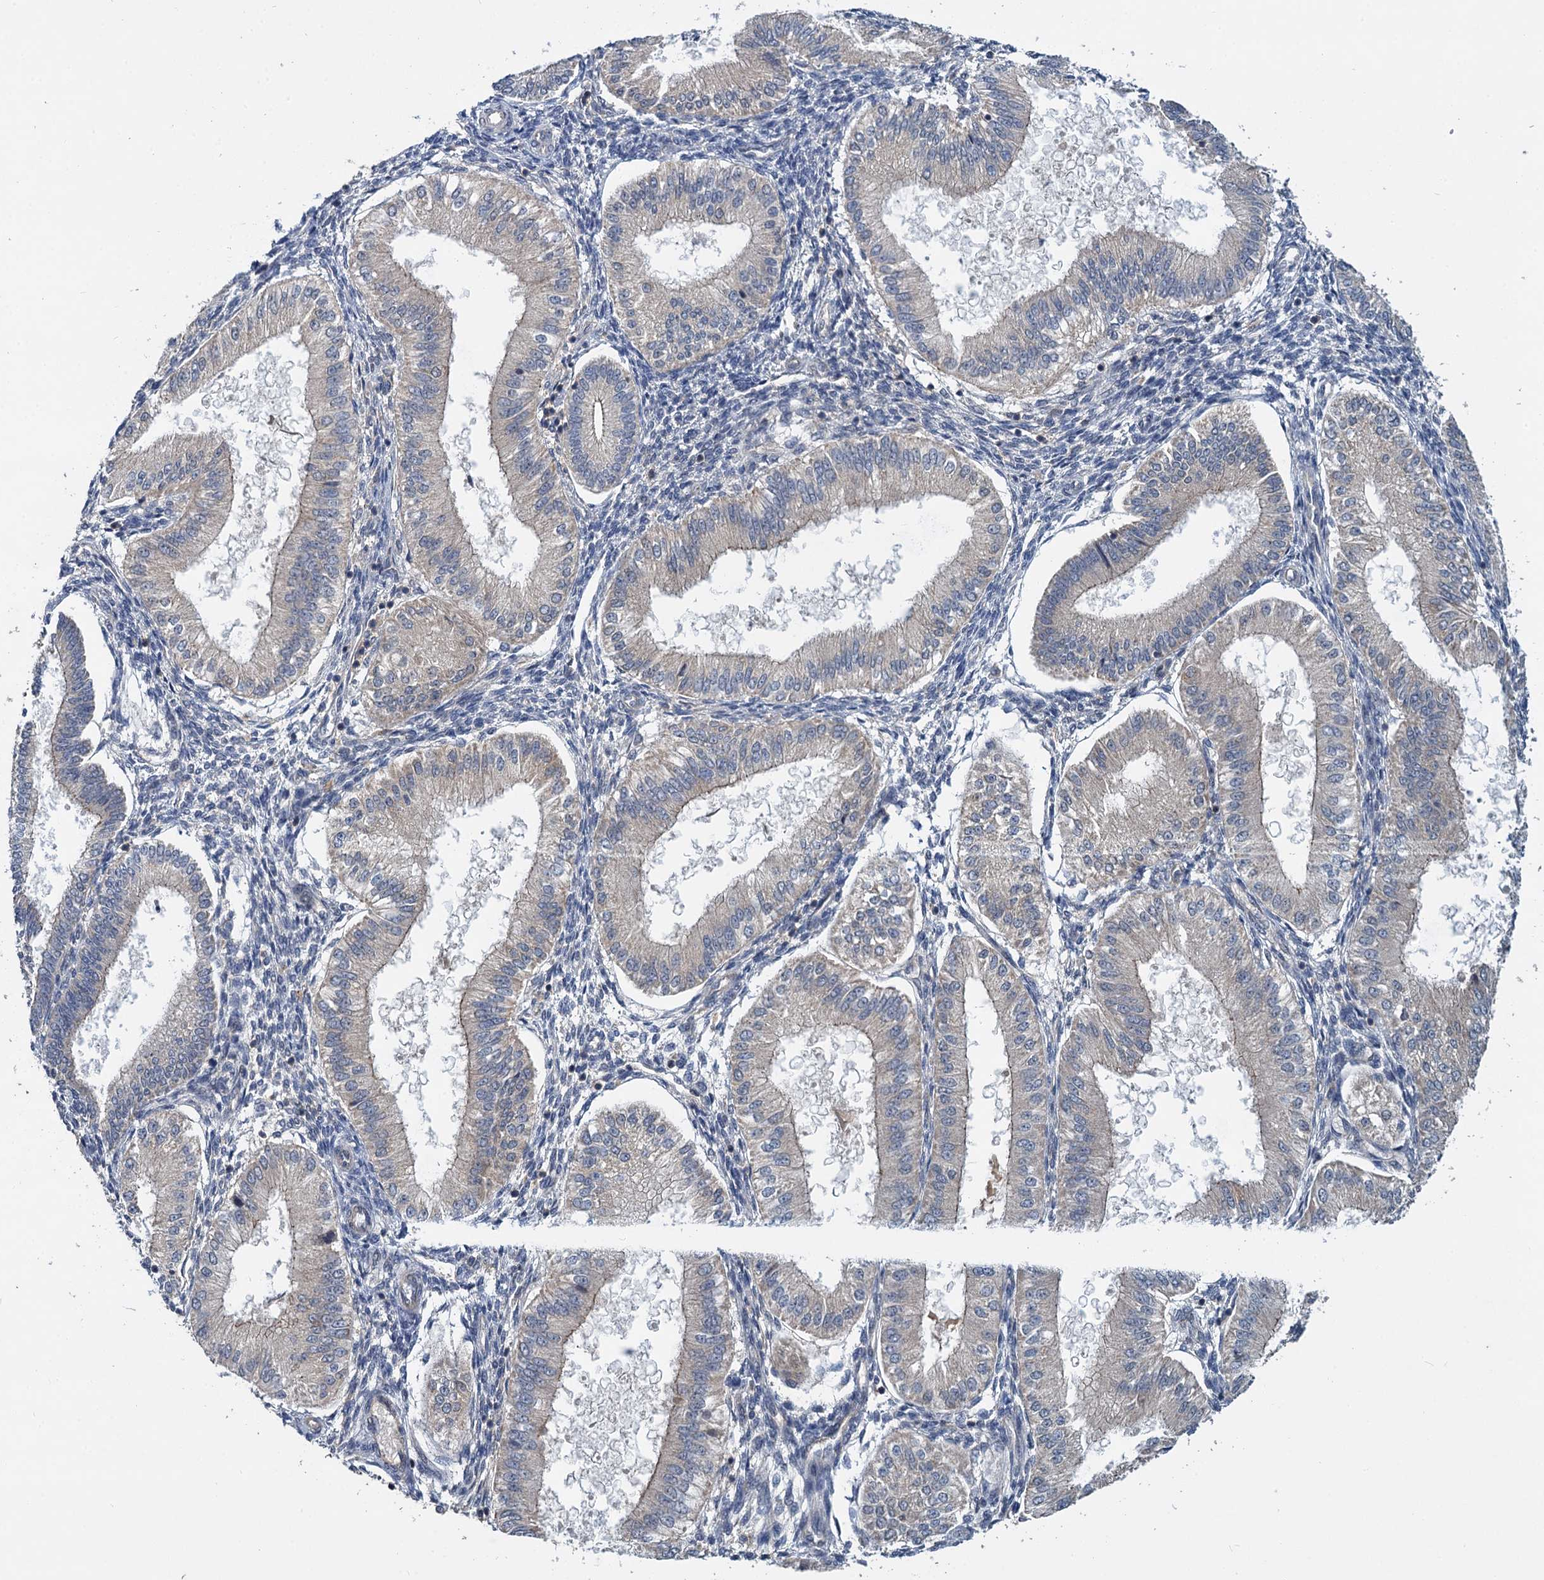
{"staining": {"intensity": "negative", "quantity": "none", "location": "none"}, "tissue": "endometrium", "cell_type": "Cells in endometrial stroma", "image_type": "normal", "snomed": [{"axis": "morphology", "description": "Normal tissue, NOS"}, {"axis": "topography", "description": "Endometrium"}], "caption": "Benign endometrium was stained to show a protein in brown. There is no significant positivity in cells in endometrial stroma. (Brightfield microscopy of DAB (3,3'-diaminobenzidine) immunohistochemistry (IHC) at high magnification).", "gene": "TMEM39A", "patient": {"sex": "female", "age": 39}}